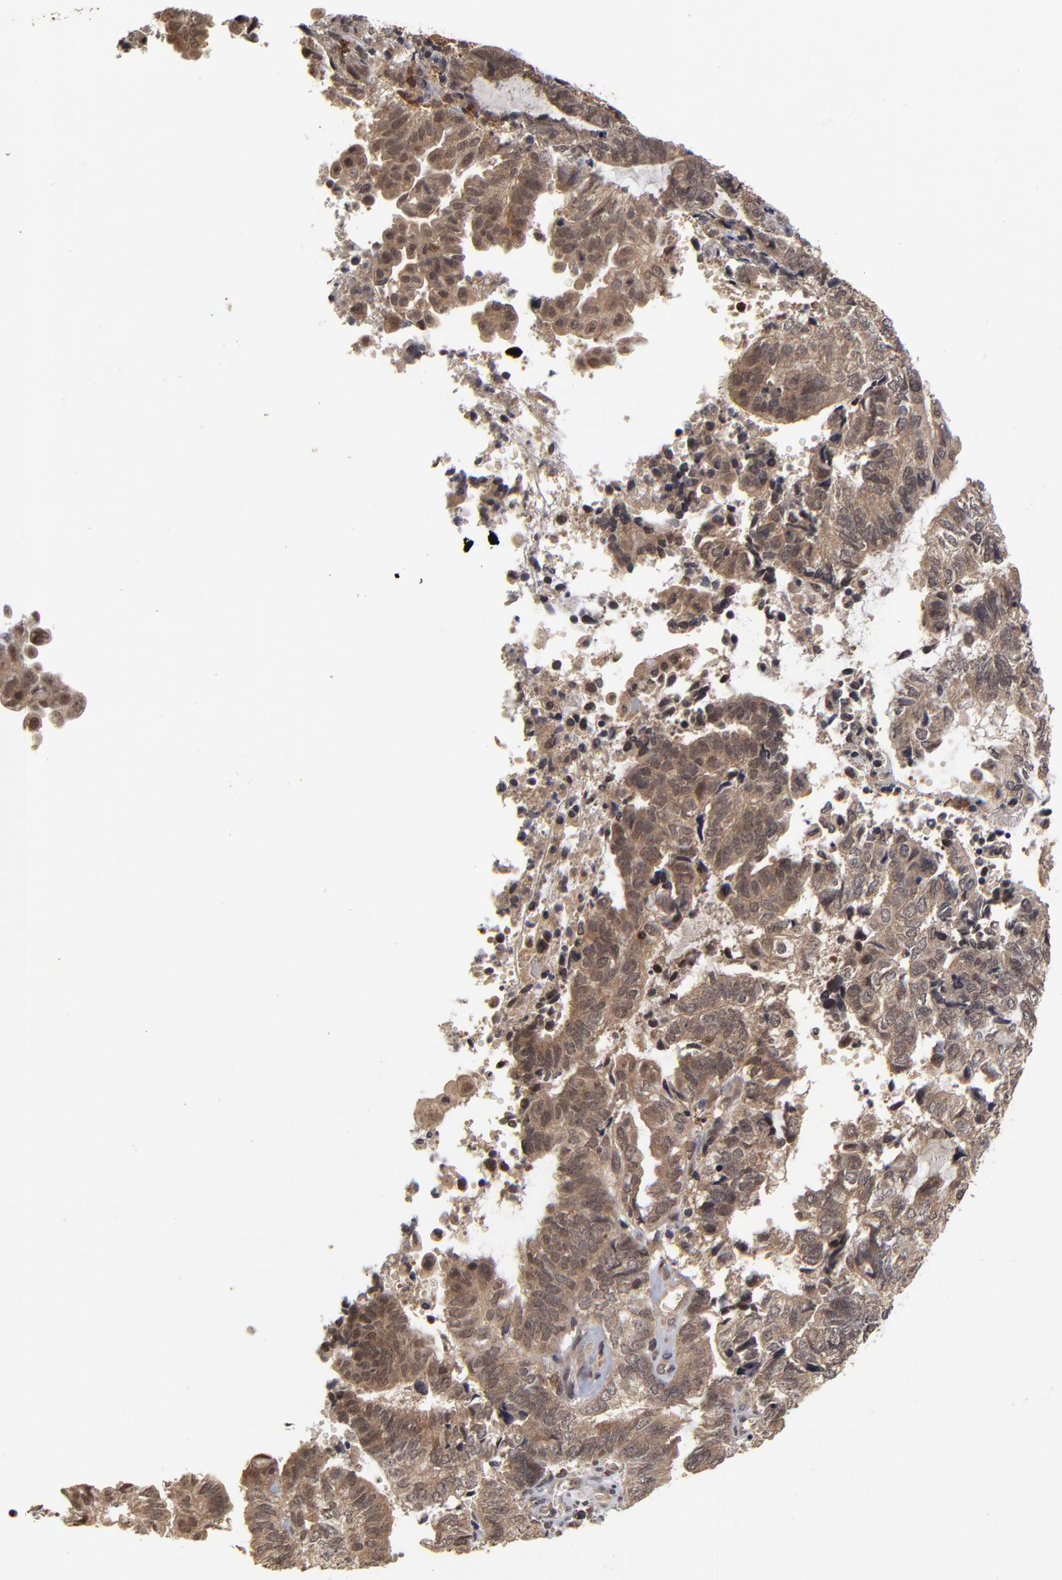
{"staining": {"intensity": "moderate", "quantity": "25%-75%", "location": "cytoplasmic/membranous"}, "tissue": "endometrial cancer", "cell_type": "Tumor cells", "image_type": "cancer", "snomed": [{"axis": "morphology", "description": "Adenocarcinoma, NOS"}, {"axis": "topography", "description": "Uterus"}, {"axis": "topography", "description": "Endometrium"}], "caption": "IHC histopathology image of human endometrial cancer (adenocarcinoma) stained for a protein (brown), which exhibits medium levels of moderate cytoplasmic/membranous expression in about 25%-75% of tumor cells.", "gene": "ASB8", "patient": {"sex": "female", "age": 70}}